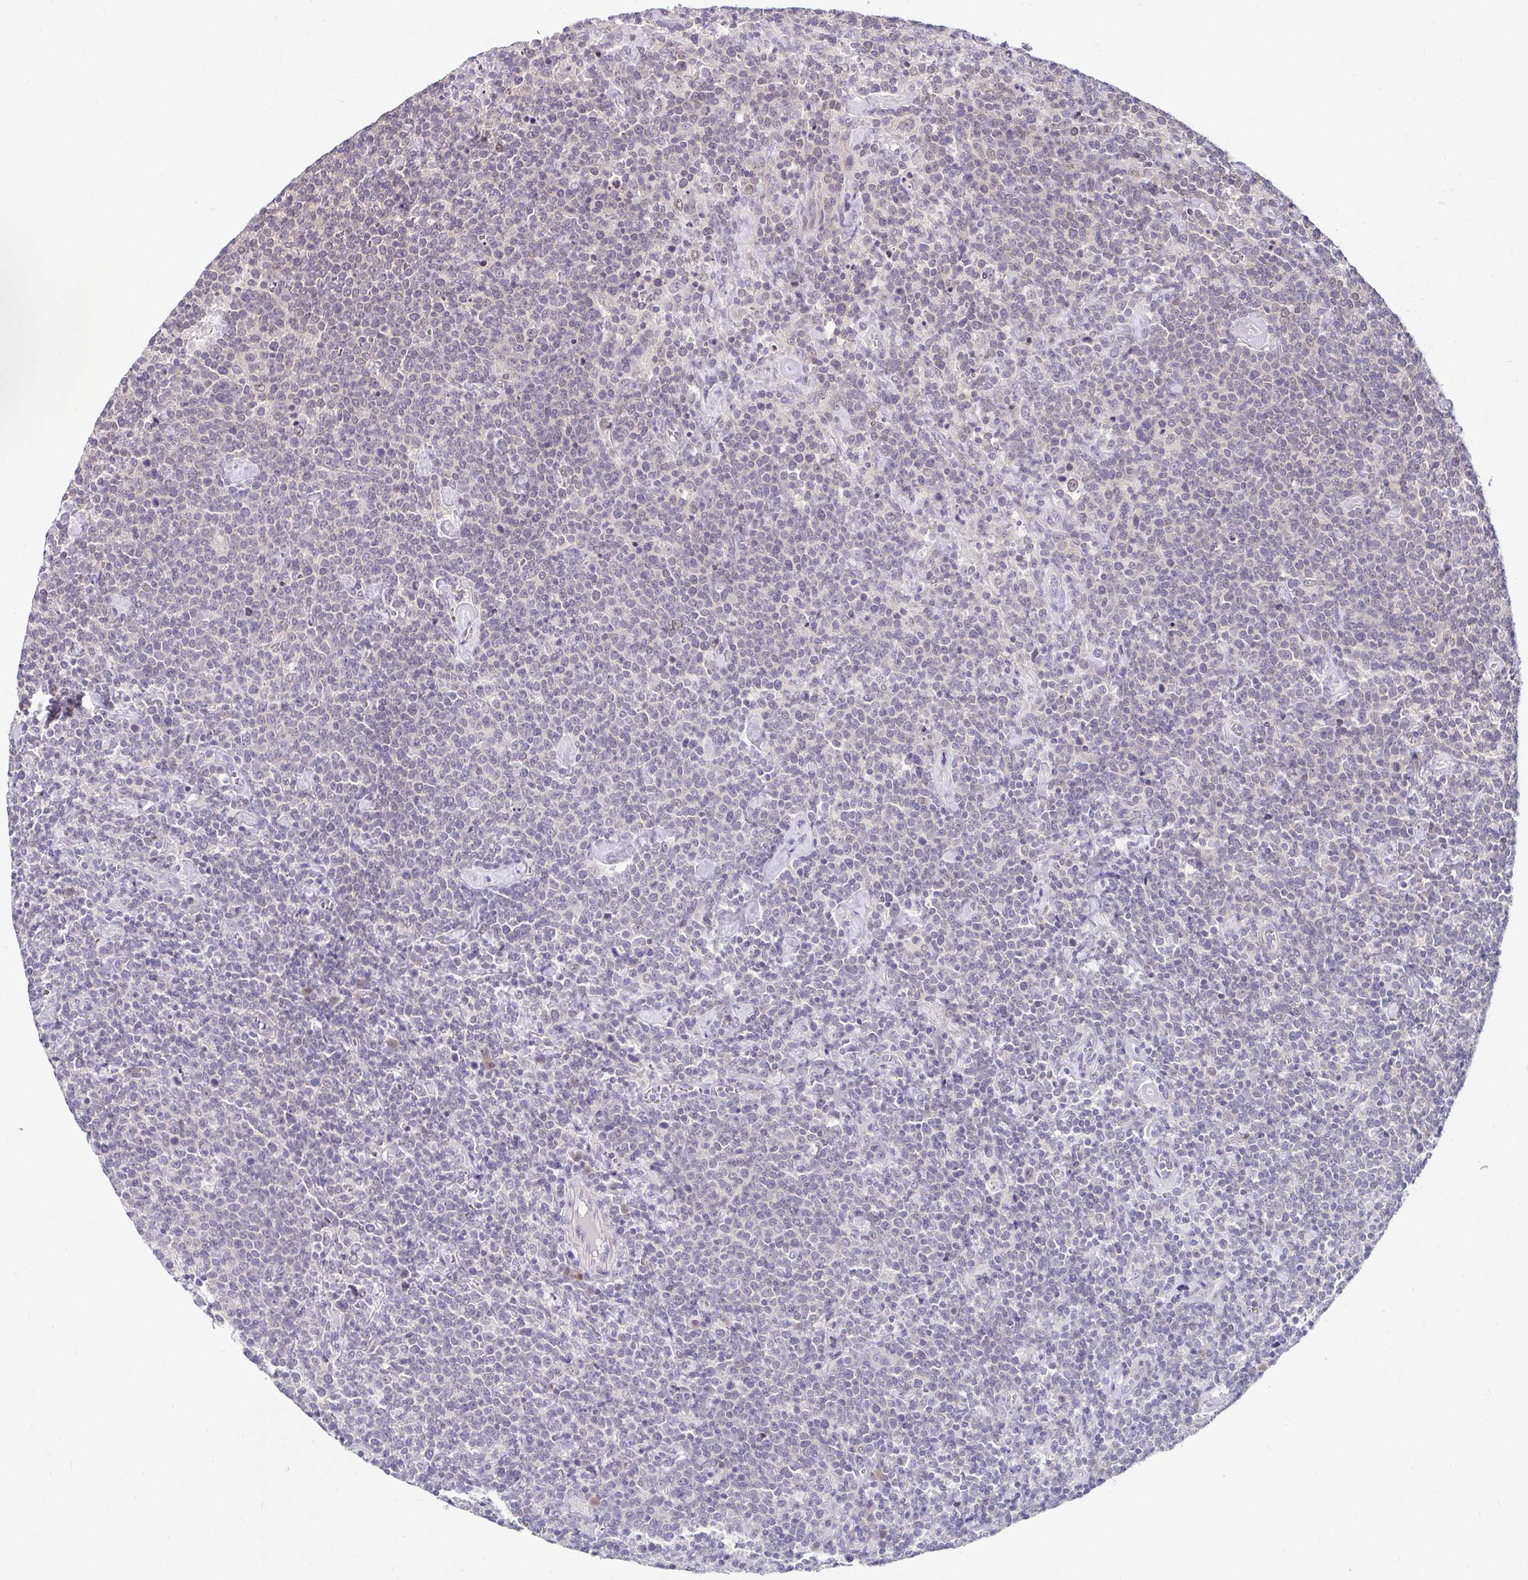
{"staining": {"intensity": "negative", "quantity": "none", "location": "none"}, "tissue": "lymphoma", "cell_type": "Tumor cells", "image_type": "cancer", "snomed": [{"axis": "morphology", "description": "Malignant lymphoma, non-Hodgkin's type, High grade"}, {"axis": "topography", "description": "Lymph node"}], "caption": "Immunohistochemical staining of human malignant lymphoma, non-Hodgkin's type (high-grade) demonstrates no significant staining in tumor cells. (DAB immunohistochemistry visualized using brightfield microscopy, high magnification).", "gene": "NT5C1B", "patient": {"sex": "male", "age": 61}}